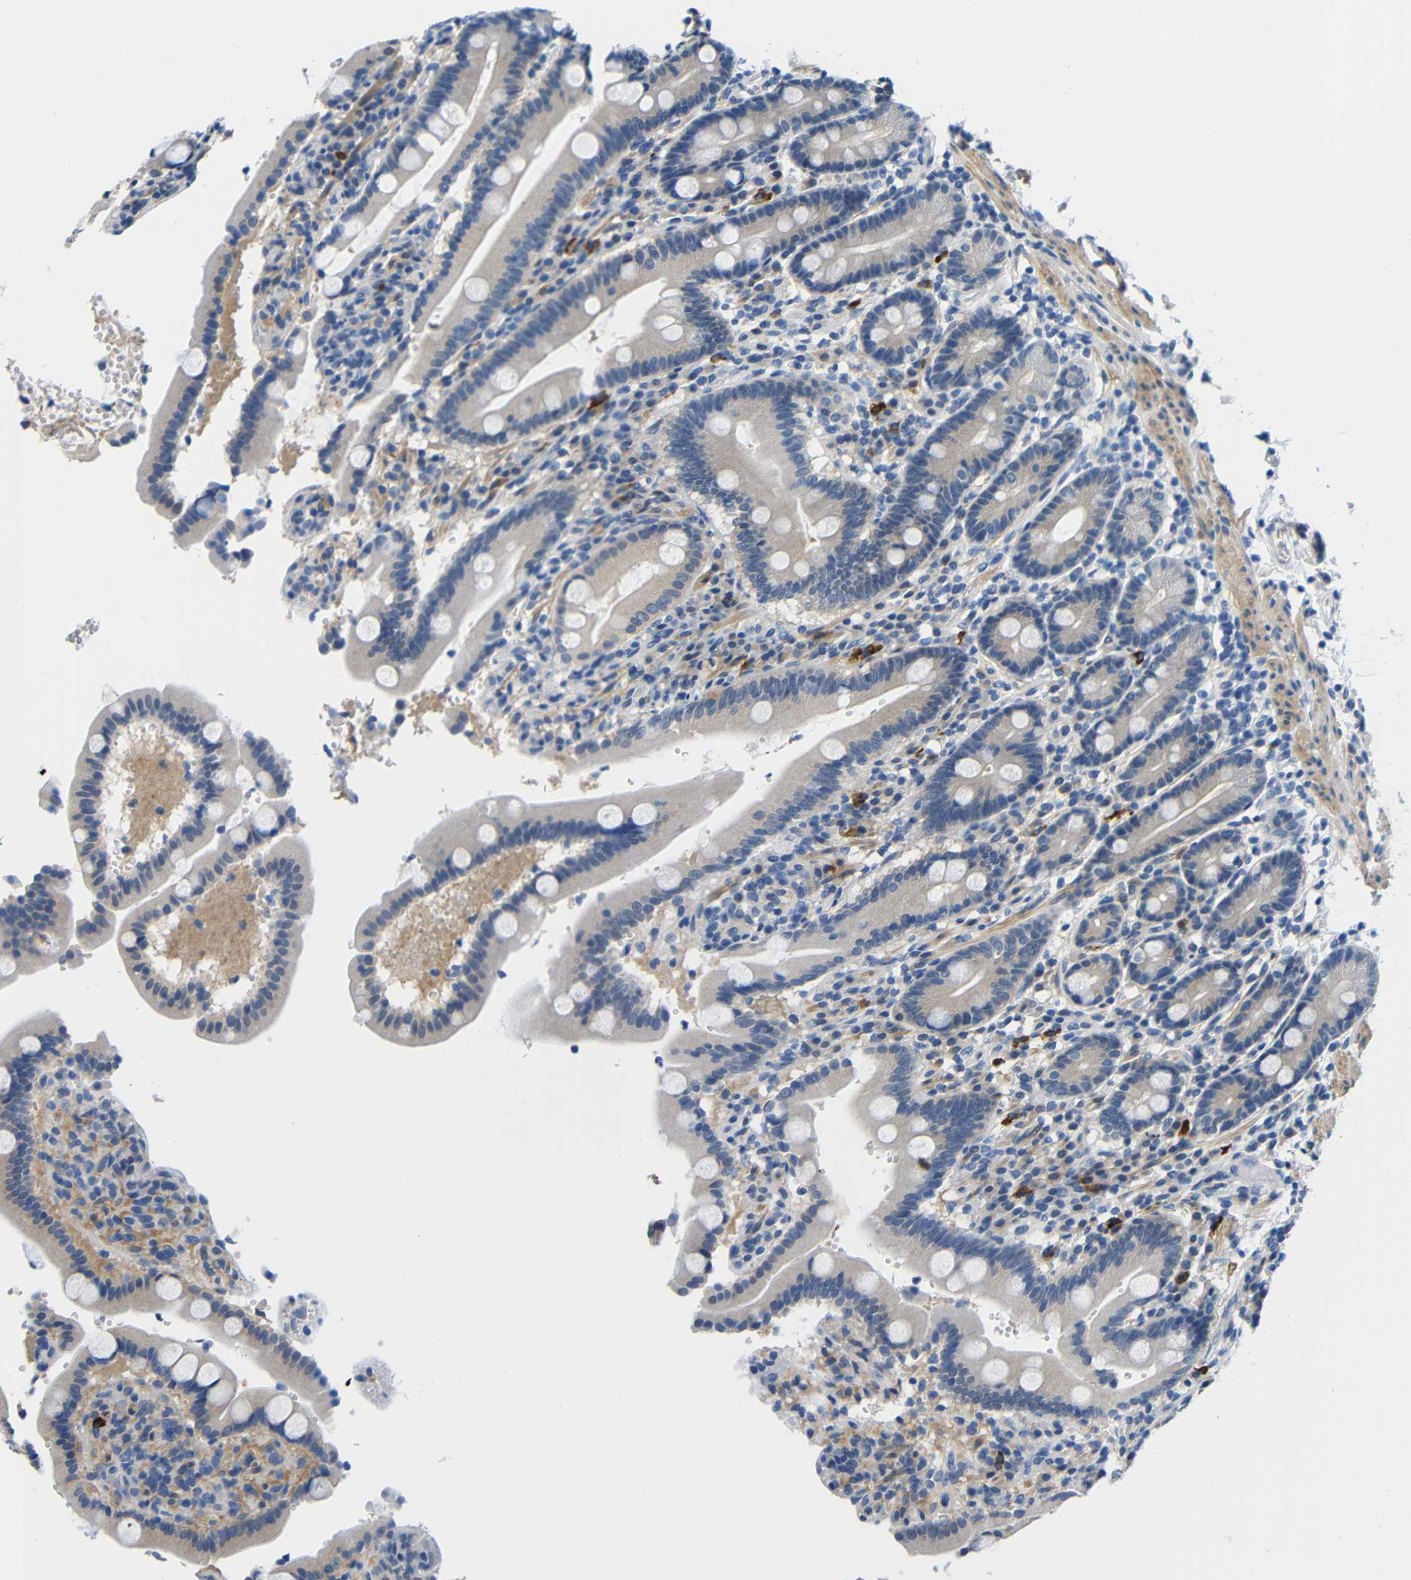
{"staining": {"intensity": "negative", "quantity": "none", "location": "none"}, "tissue": "duodenum", "cell_type": "Glandular cells", "image_type": "normal", "snomed": [{"axis": "morphology", "description": "Normal tissue, NOS"}, {"axis": "topography", "description": "Small intestine, NOS"}], "caption": "Glandular cells show no significant protein expression in normal duodenum. (Brightfield microscopy of DAB (3,3'-diaminobenzidine) immunohistochemistry at high magnification).", "gene": "NEGR1", "patient": {"sex": "female", "age": 71}}